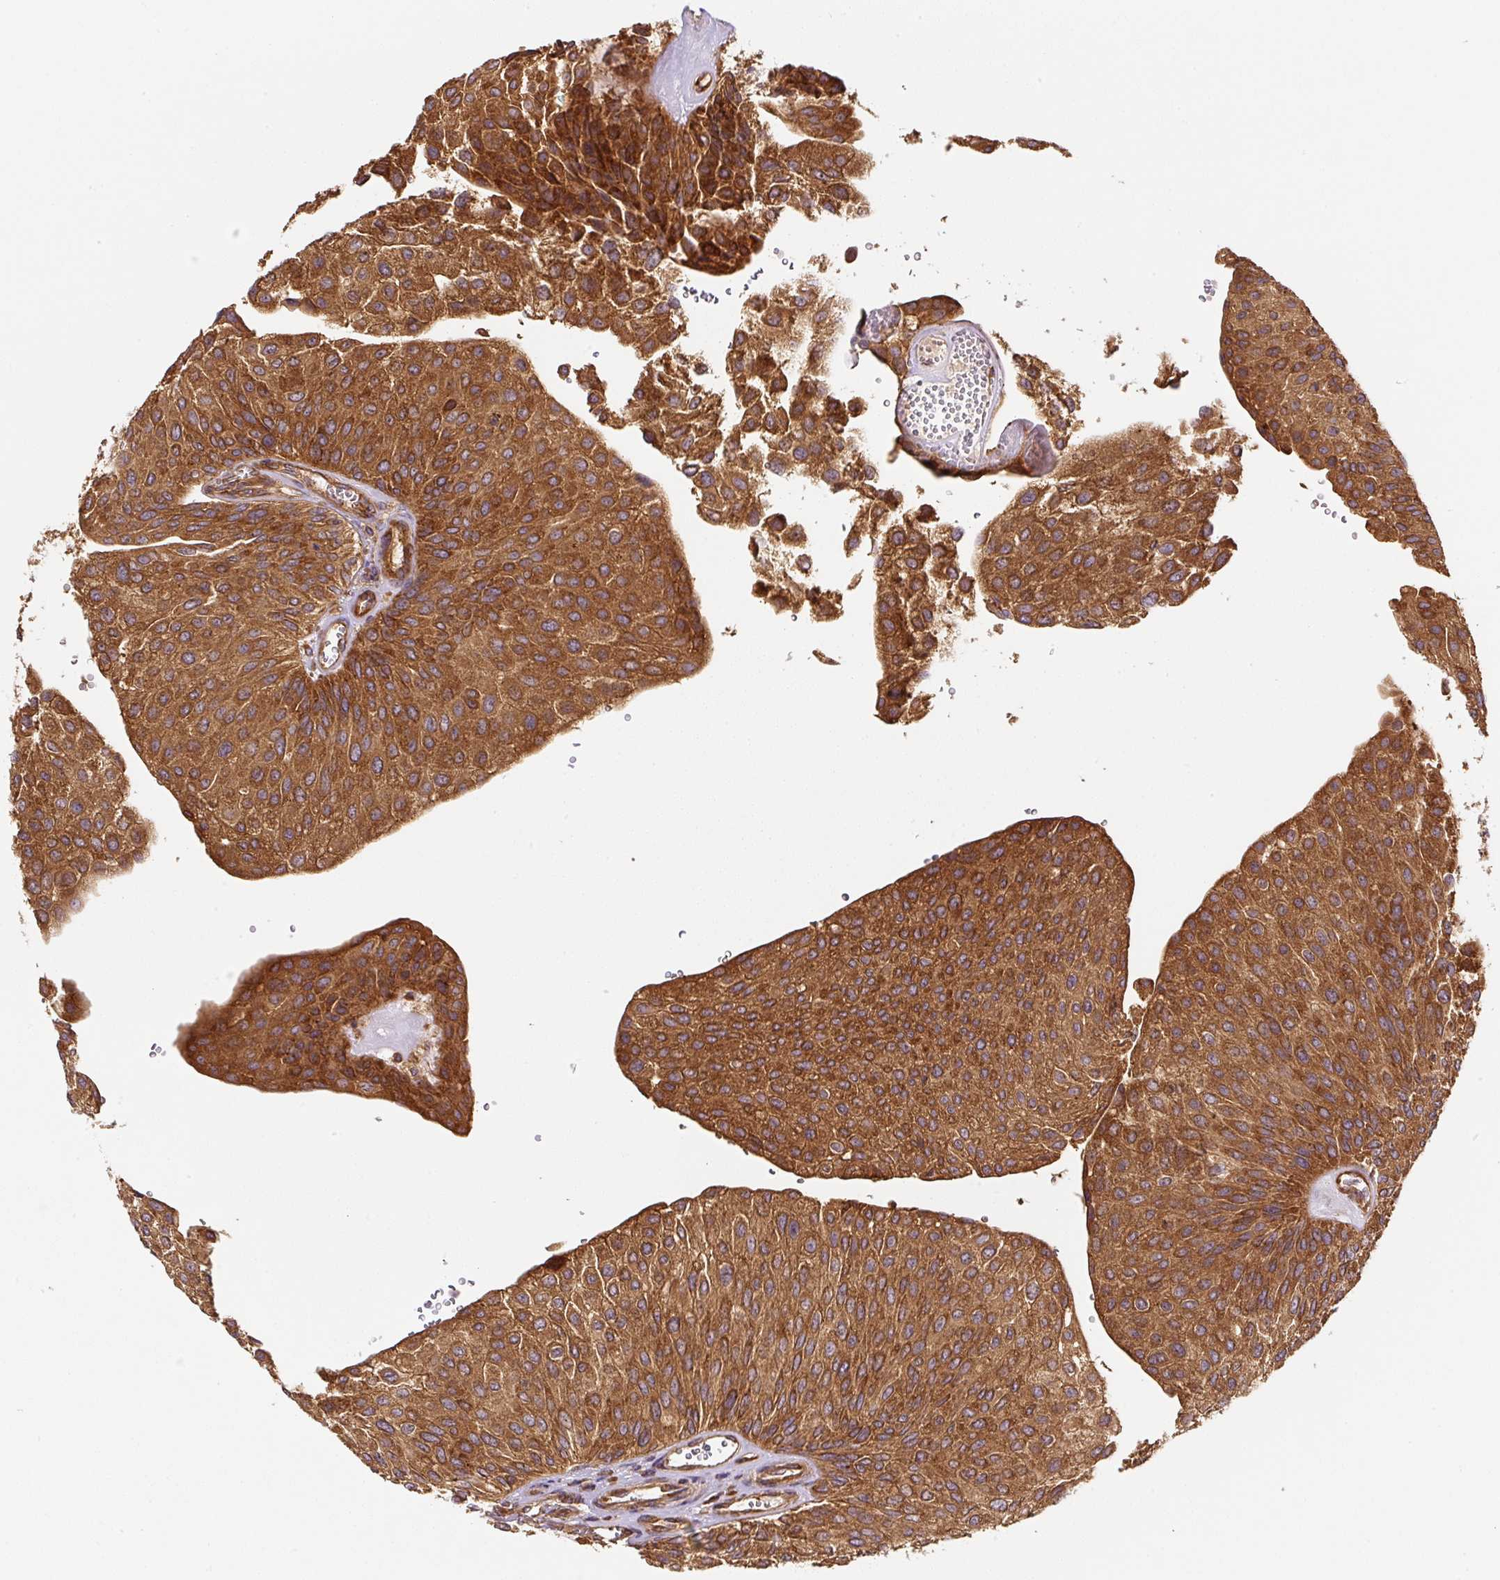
{"staining": {"intensity": "strong", "quantity": ">75%", "location": "cytoplasmic/membranous"}, "tissue": "urothelial cancer", "cell_type": "Tumor cells", "image_type": "cancer", "snomed": [{"axis": "morphology", "description": "Urothelial carcinoma, NOS"}, {"axis": "topography", "description": "Urinary bladder"}], "caption": "A micrograph showing strong cytoplasmic/membranous positivity in about >75% of tumor cells in urothelial cancer, as visualized by brown immunohistochemical staining.", "gene": "EIF2S2", "patient": {"sex": "male", "age": 67}}